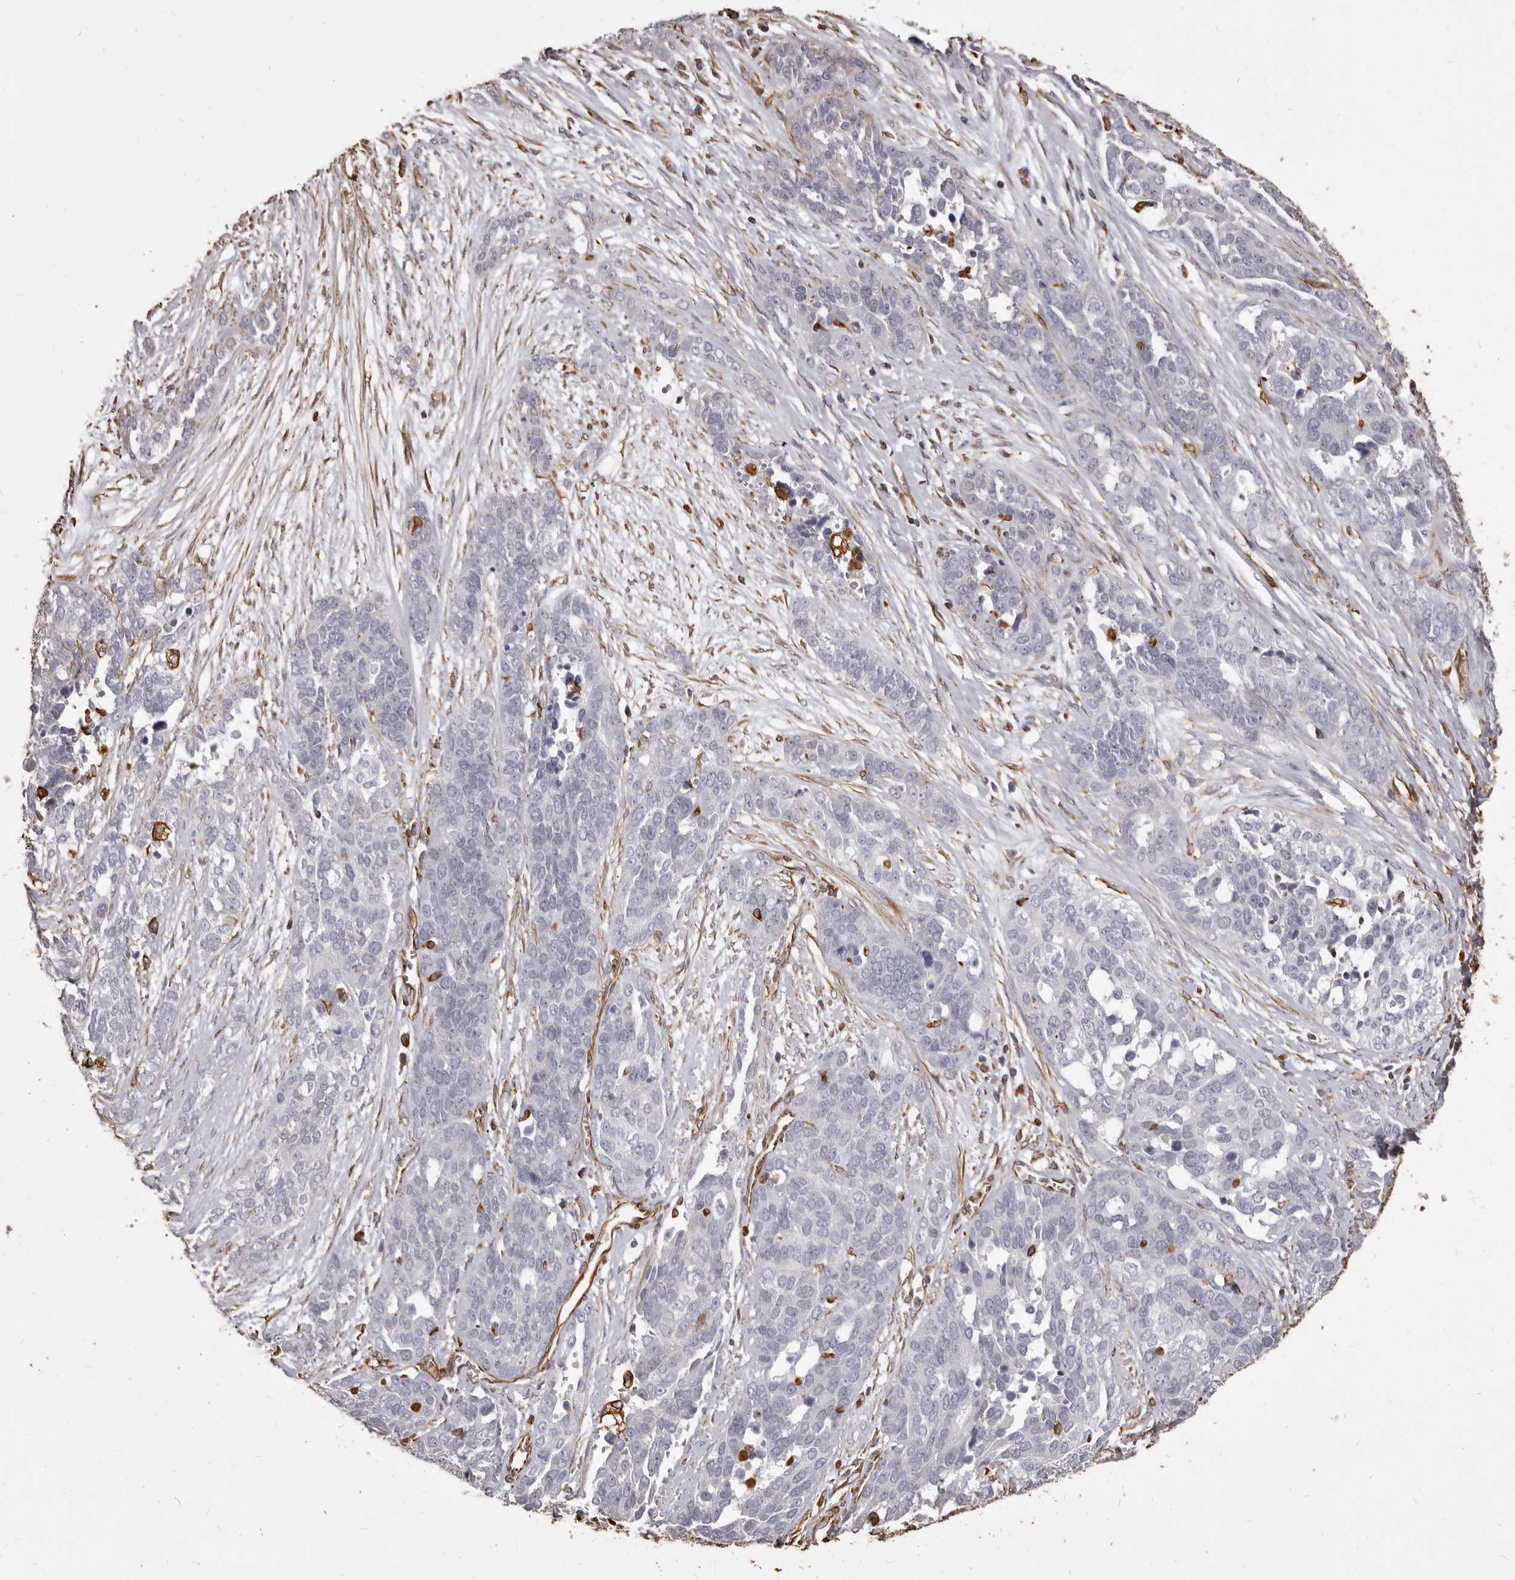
{"staining": {"intensity": "negative", "quantity": "none", "location": "none"}, "tissue": "ovarian cancer", "cell_type": "Tumor cells", "image_type": "cancer", "snomed": [{"axis": "morphology", "description": "Cystadenocarcinoma, serous, NOS"}, {"axis": "topography", "description": "Ovary"}], "caption": "Immunohistochemistry photomicrograph of ovarian cancer stained for a protein (brown), which exhibits no staining in tumor cells.", "gene": "MTURN", "patient": {"sex": "female", "age": 44}}